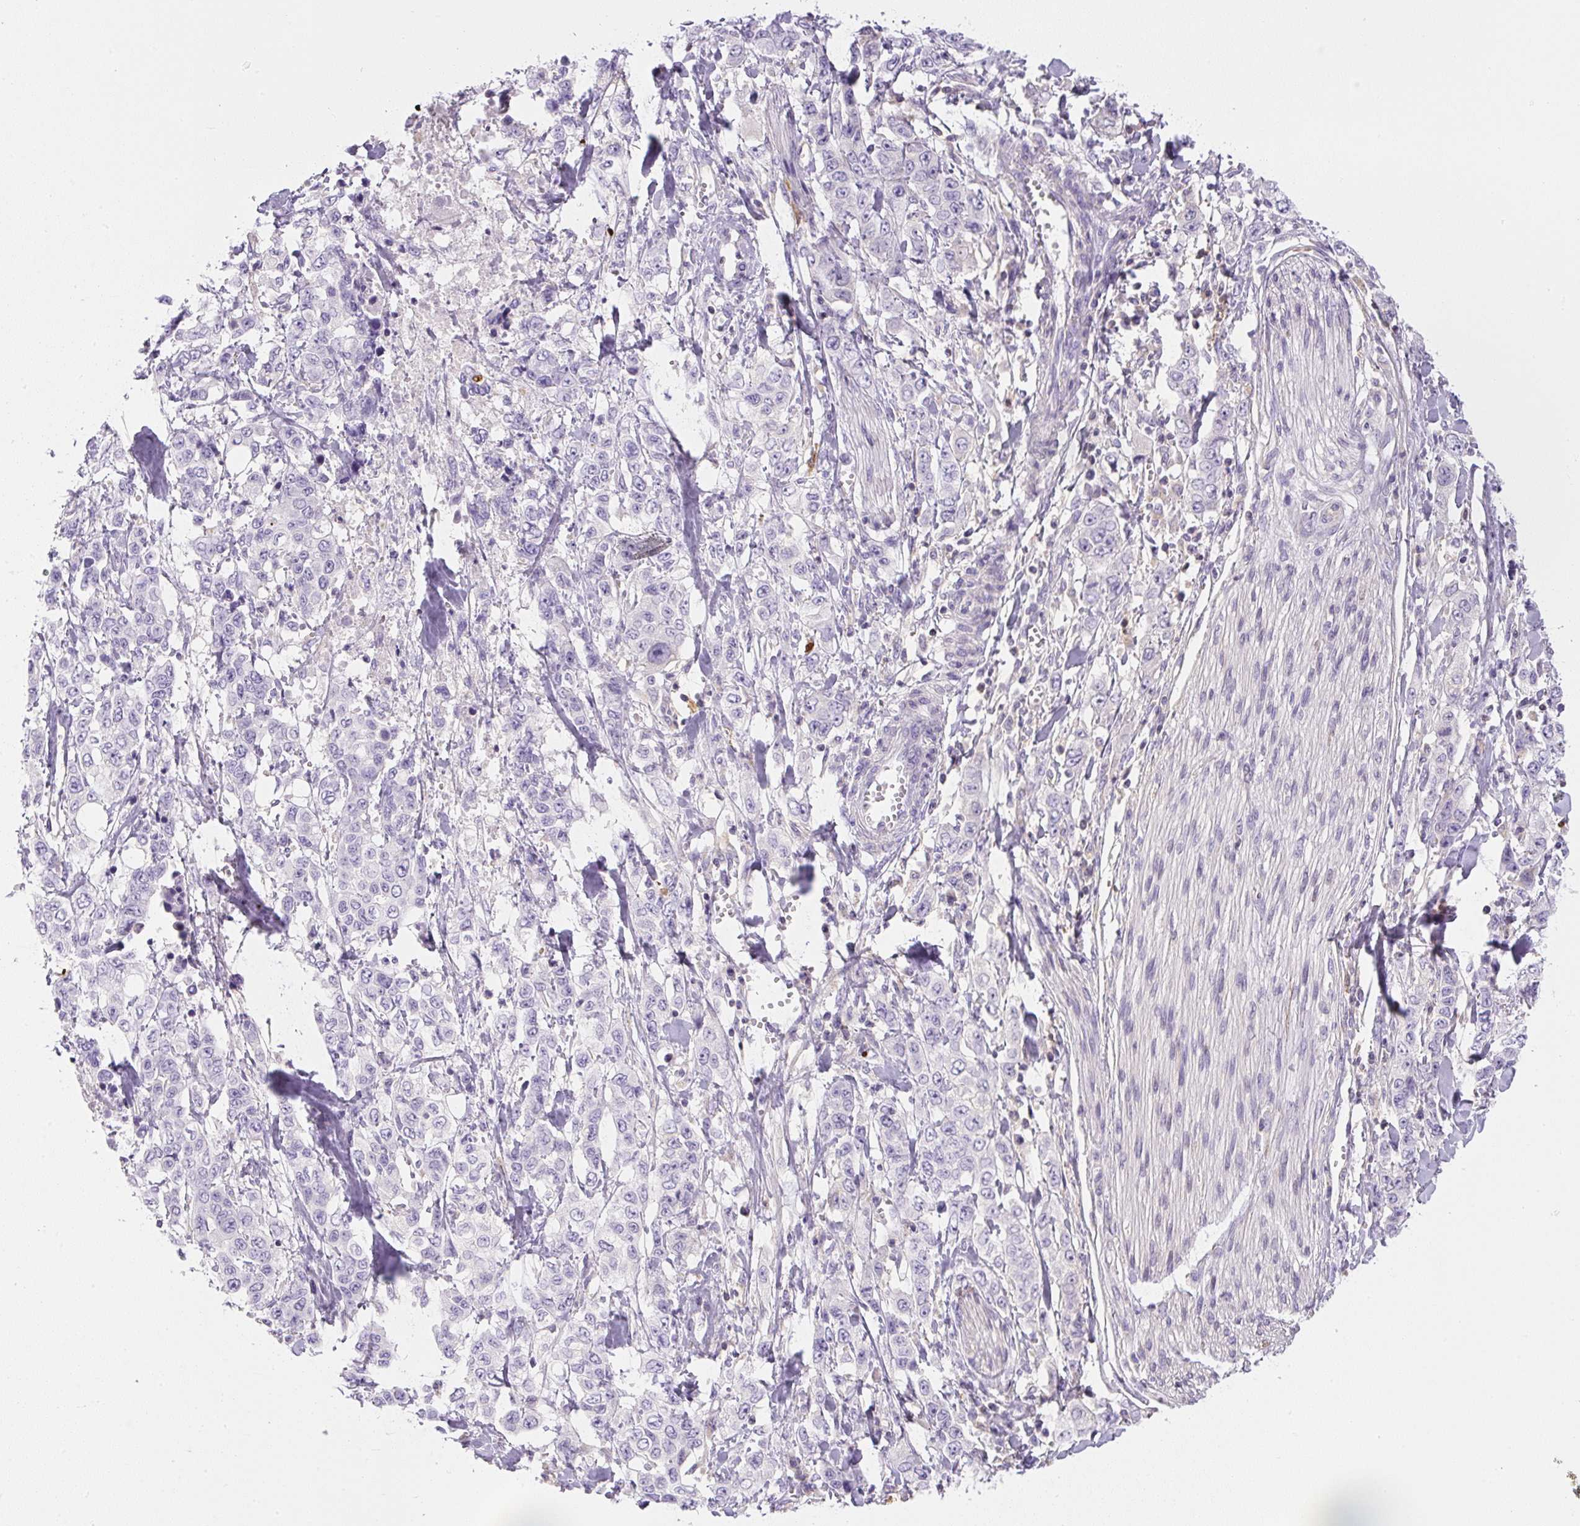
{"staining": {"intensity": "negative", "quantity": "none", "location": "none"}, "tissue": "stomach cancer", "cell_type": "Tumor cells", "image_type": "cancer", "snomed": [{"axis": "morphology", "description": "Adenocarcinoma, NOS"}, {"axis": "topography", "description": "Stomach, upper"}], "caption": "Immunohistochemistry (IHC) image of human stomach adenocarcinoma stained for a protein (brown), which exhibits no staining in tumor cells. (DAB immunohistochemistry (IHC) with hematoxylin counter stain).", "gene": "PIP5KL1", "patient": {"sex": "male", "age": 62}}